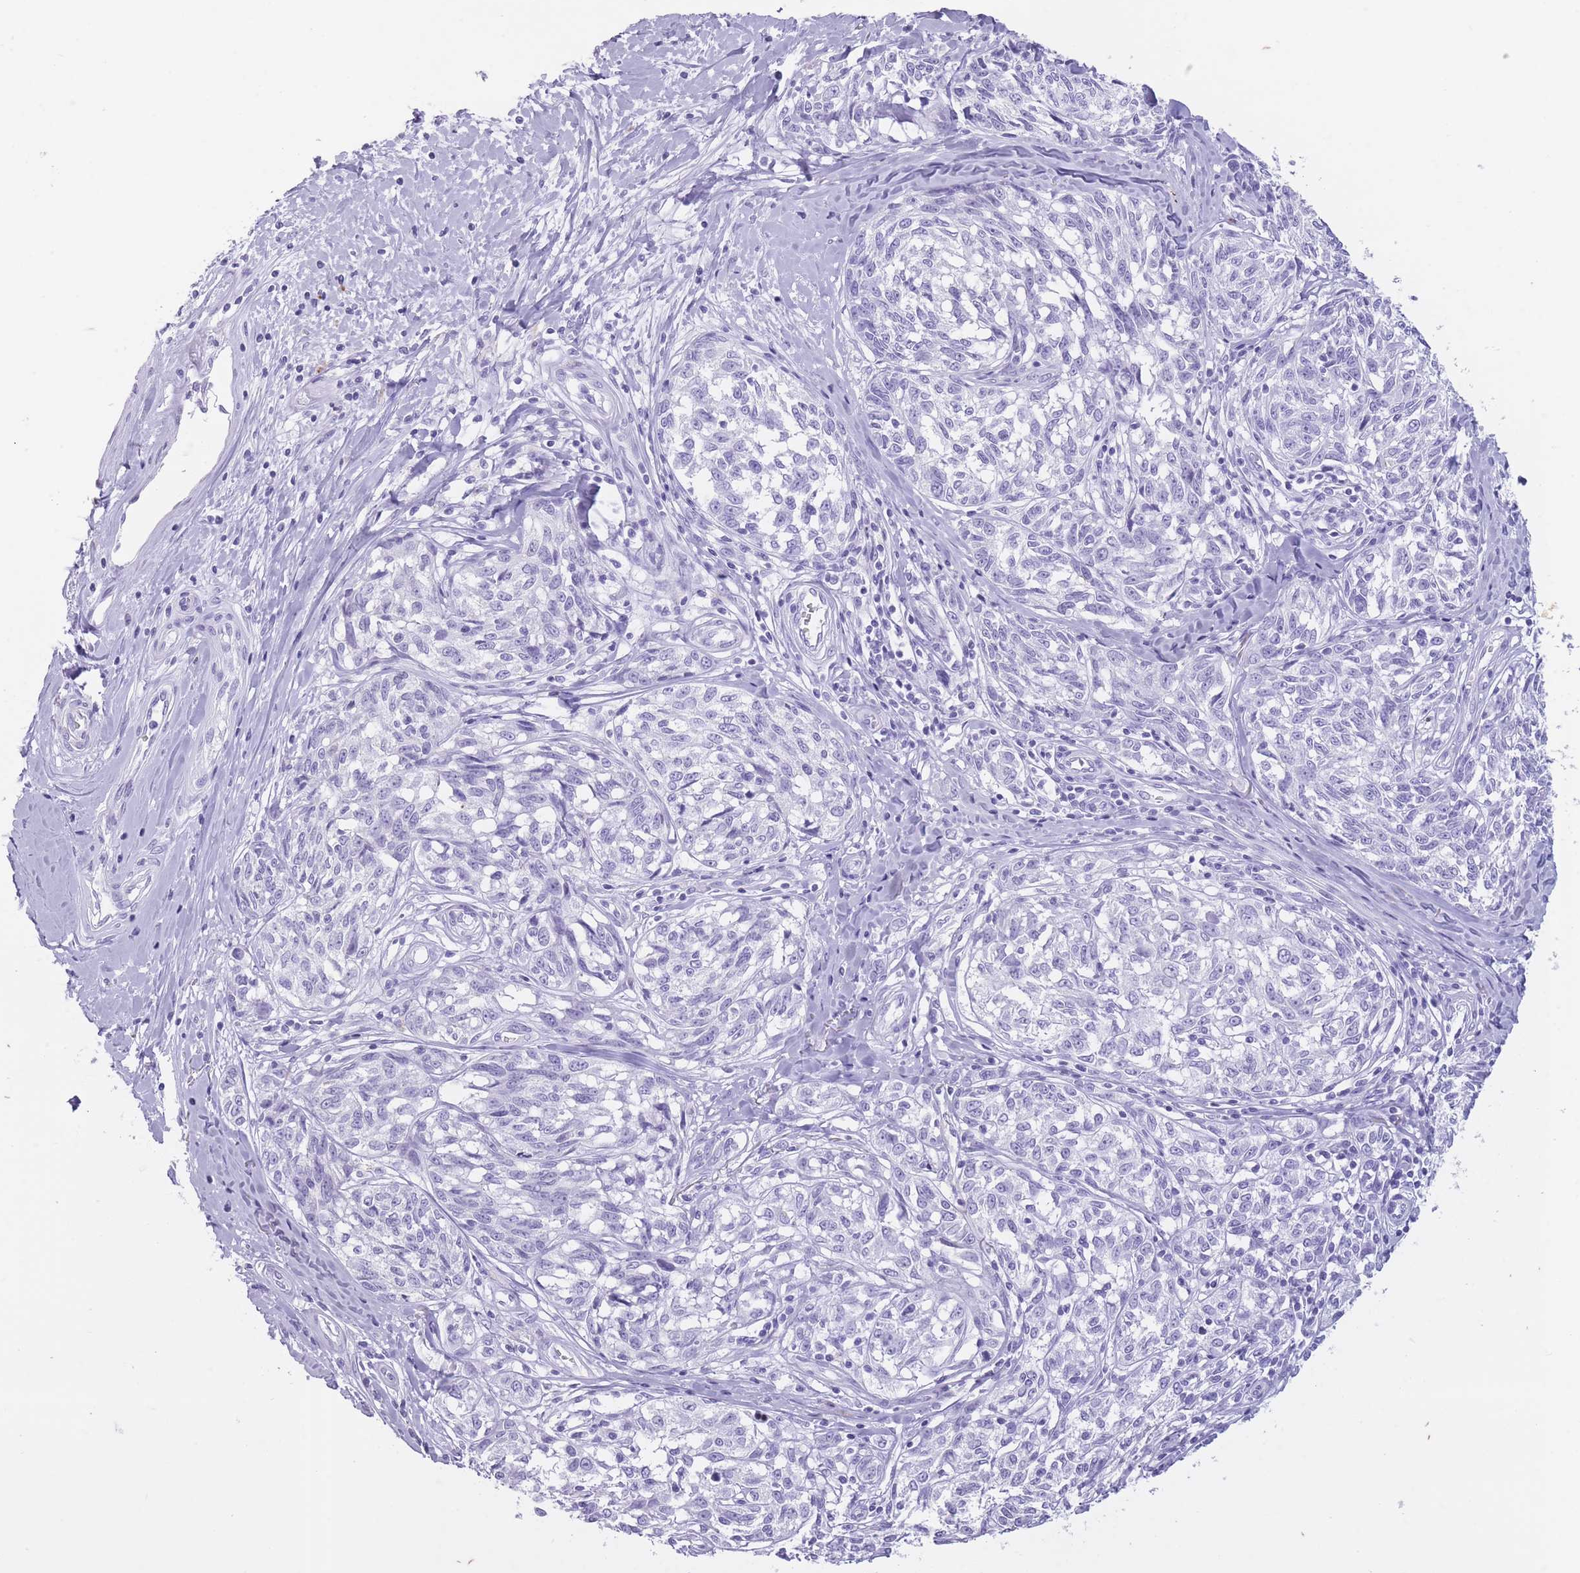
{"staining": {"intensity": "negative", "quantity": "none", "location": "none"}, "tissue": "melanoma", "cell_type": "Tumor cells", "image_type": "cancer", "snomed": [{"axis": "morphology", "description": "Normal tissue, NOS"}, {"axis": "morphology", "description": "Malignant melanoma, NOS"}, {"axis": "topography", "description": "Skin"}], "caption": "An immunohistochemistry (IHC) histopathology image of malignant melanoma is shown. There is no staining in tumor cells of malignant melanoma.", "gene": "OR4F21", "patient": {"sex": "female", "age": 64}}